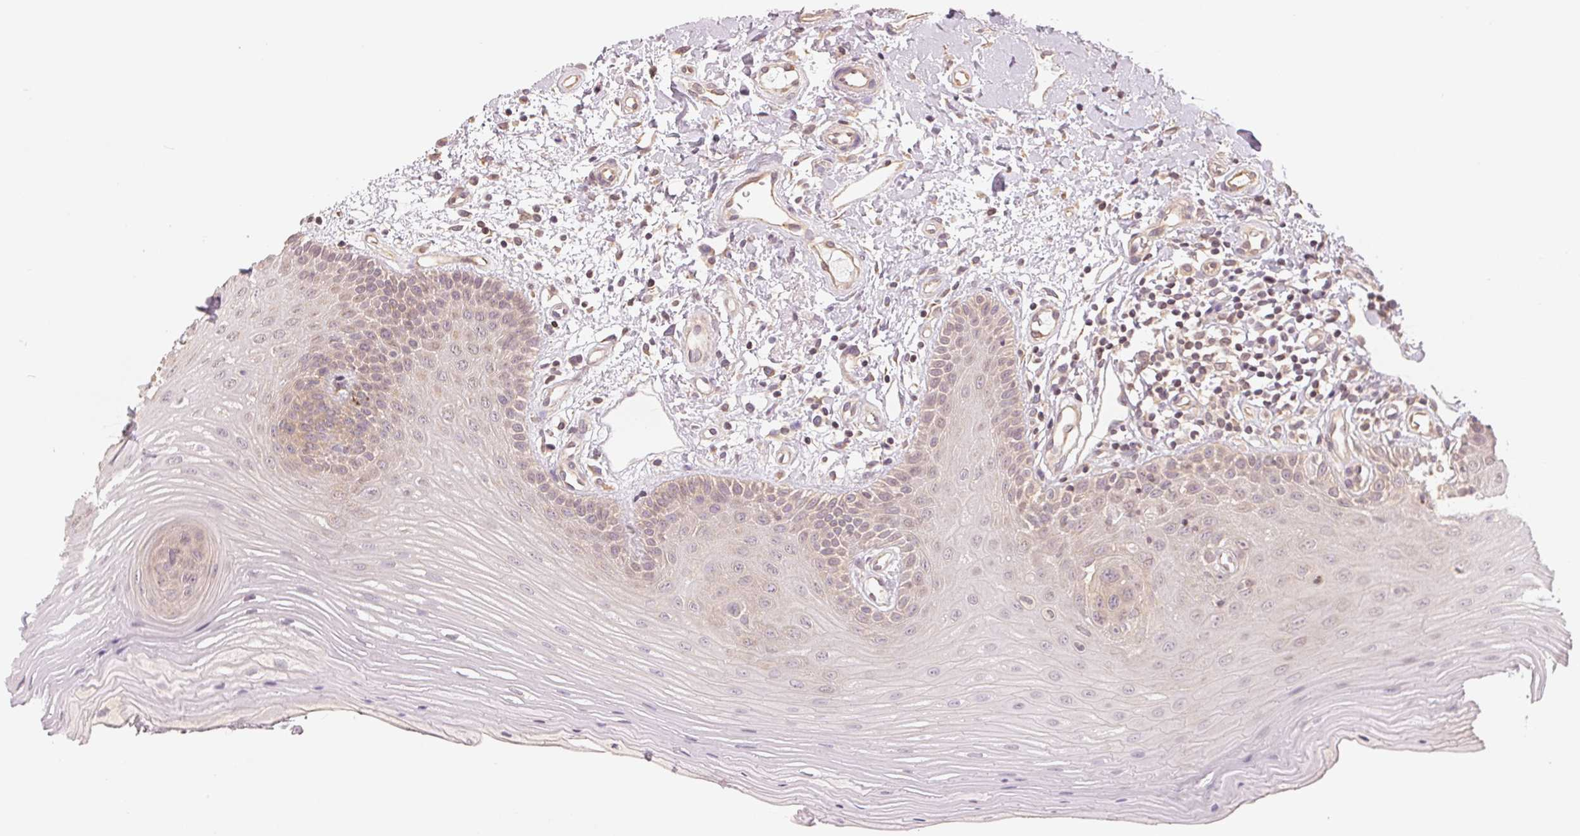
{"staining": {"intensity": "moderate", "quantity": "25%-75%", "location": "cytoplasmic/membranous"}, "tissue": "oral mucosa", "cell_type": "Squamous epithelial cells", "image_type": "normal", "snomed": [{"axis": "morphology", "description": "Normal tissue, NOS"}, {"axis": "topography", "description": "Oral tissue"}], "caption": "Immunohistochemistry (DAB (3,3'-diaminobenzidine)) staining of benign oral mucosa displays moderate cytoplasmic/membranous protein positivity in approximately 25%-75% of squamous epithelial cells. Using DAB (brown) and hematoxylin (blue) stains, captured at high magnification using brightfield microscopy.", "gene": "STRN4", "patient": {"sex": "female", "age": 73}}